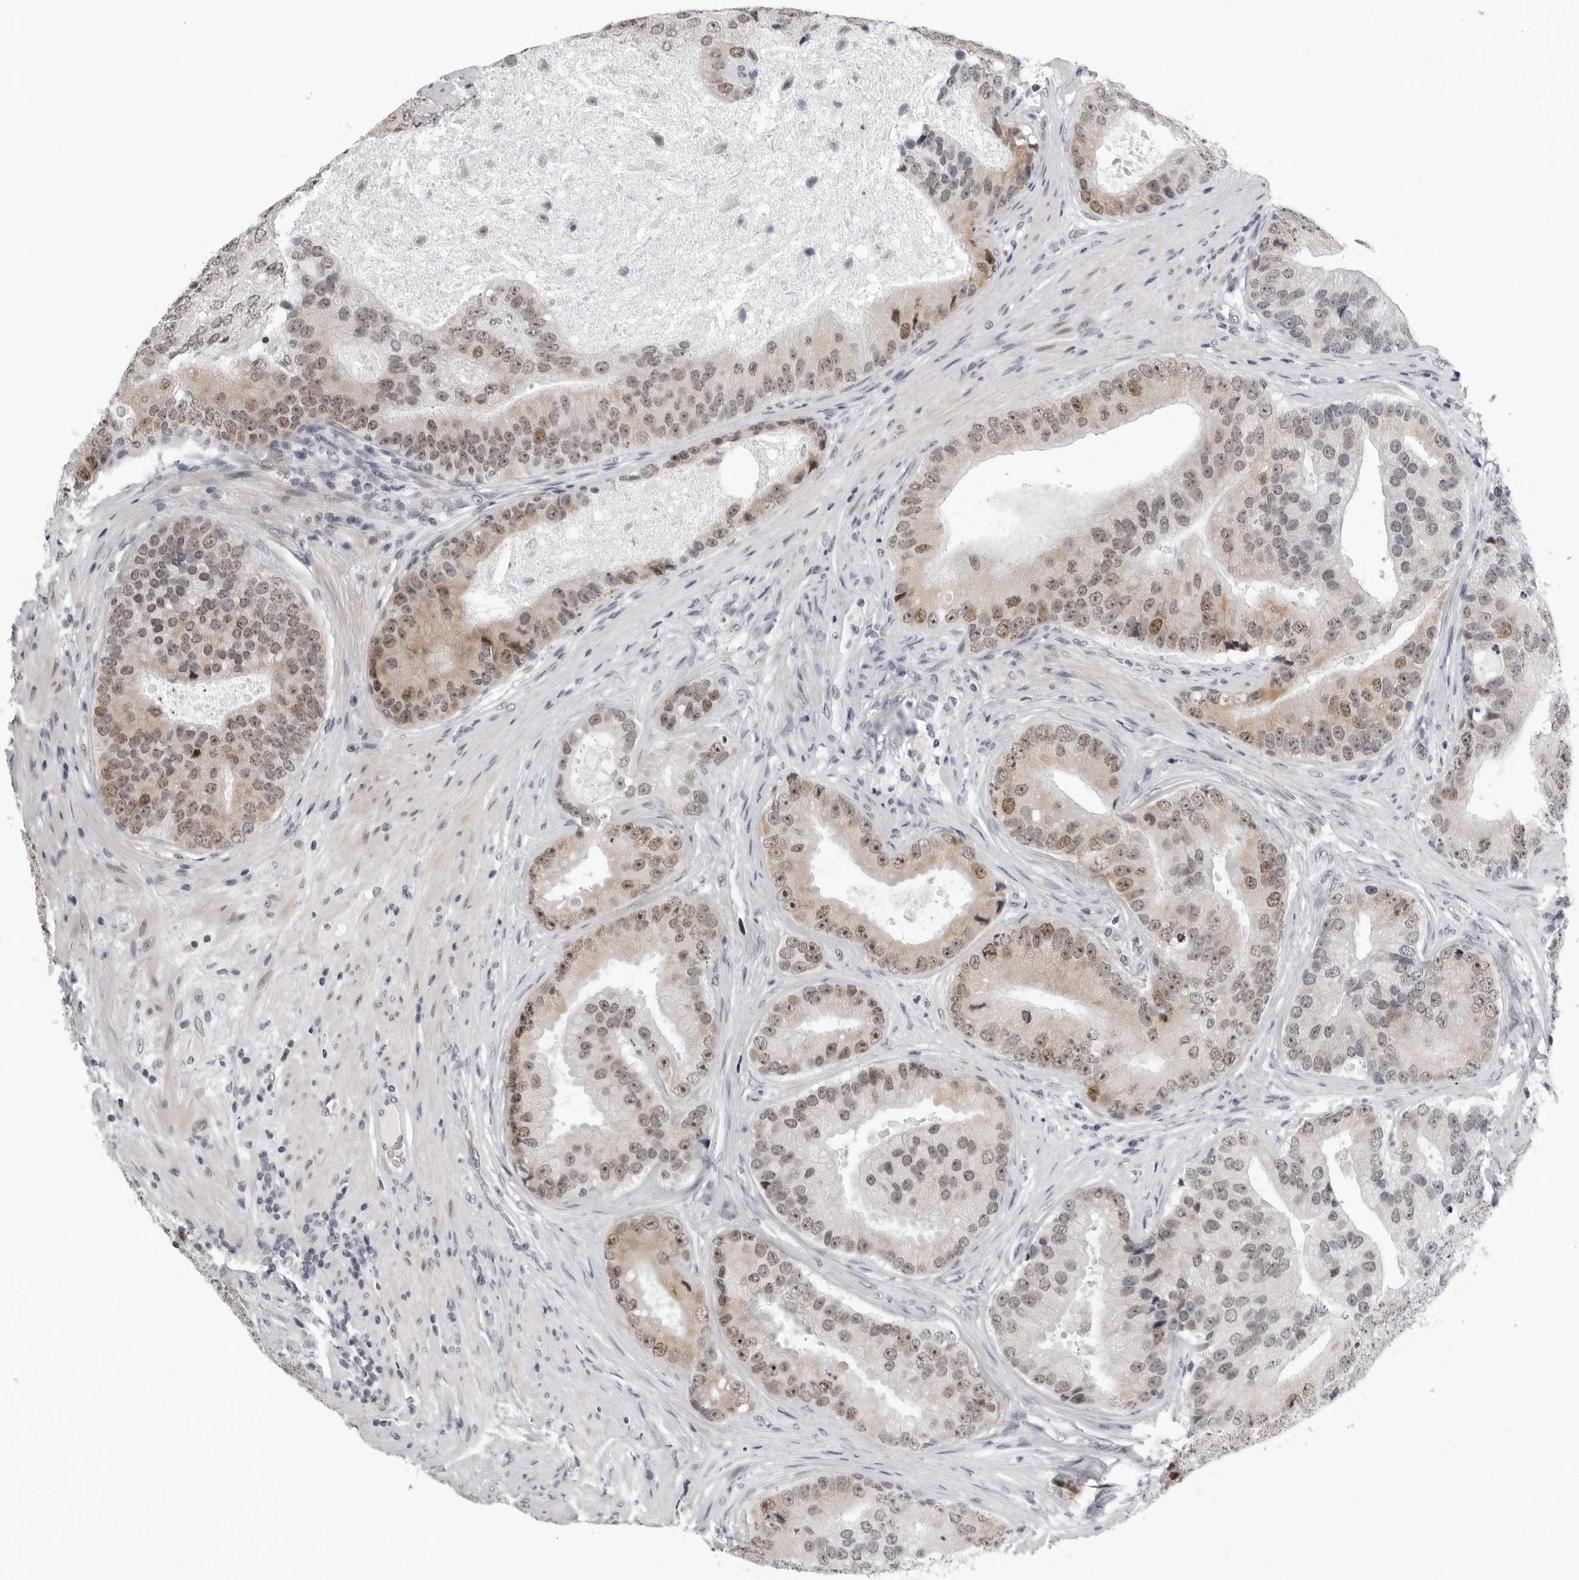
{"staining": {"intensity": "weak", "quantity": "25%-75%", "location": "cytoplasmic/membranous,nuclear"}, "tissue": "prostate cancer", "cell_type": "Tumor cells", "image_type": "cancer", "snomed": [{"axis": "morphology", "description": "Adenocarcinoma, High grade"}, {"axis": "topography", "description": "Prostate"}], "caption": "Human prostate cancer stained with a protein marker reveals weak staining in tumor cells.", "gene": "USP1", "patient": {"sex": "male", "age": 70}}